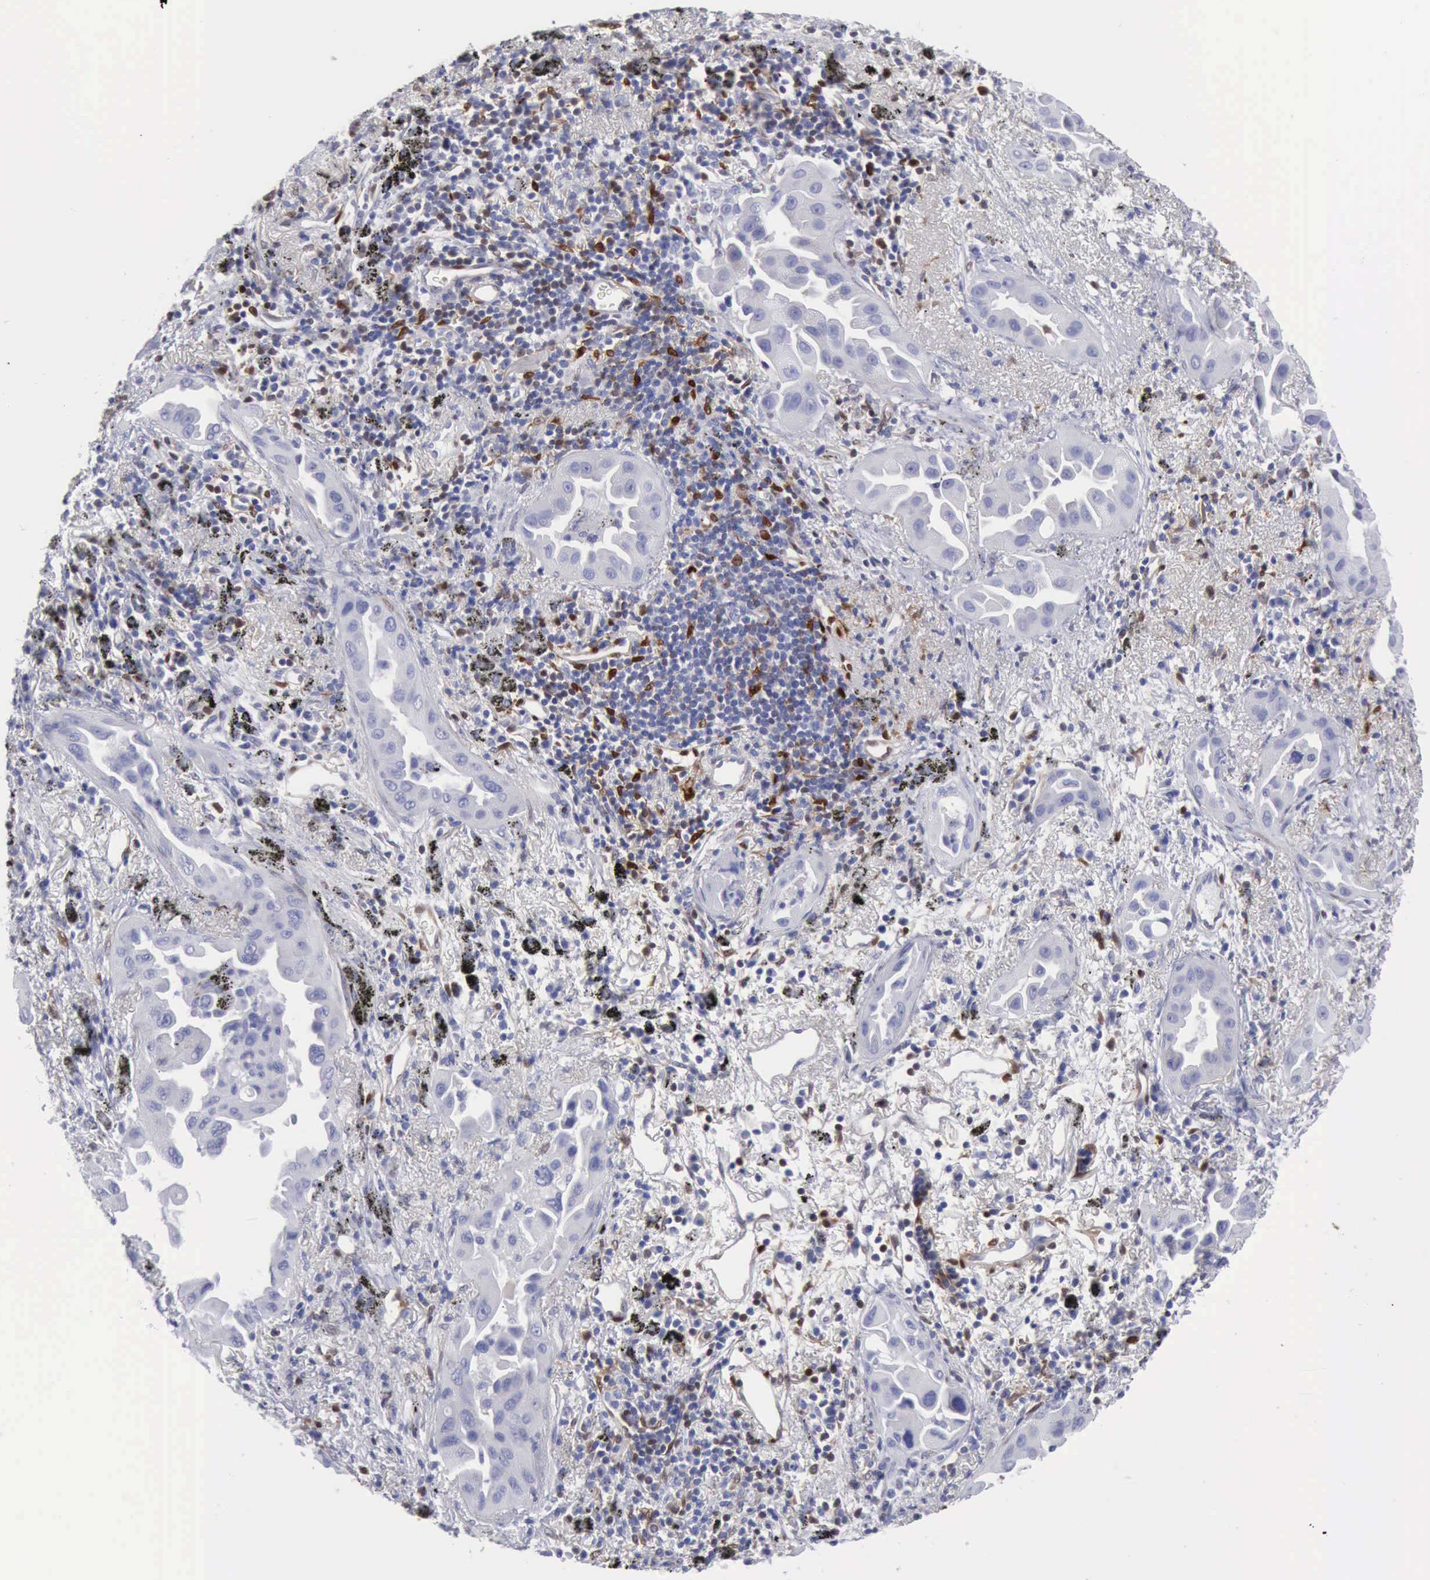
{"staining": {"intensity": "negative", "quantity": "none", "location": "none"}, "tissue": "lung cancer", "cell_type": "Tumor cells", "image_type": "cancer", "snomed": [{"axis": "morphology", "description": "Adenocarcinoma, NOS"}, {"axis": "topography", "description": "Lung"}], "caption": "A high-resolution photomicrograph shows immunohistochemistry (IHC) staining of lung adenocarcinoma, which exhibits no significant positivity in tumor cells.", "gene": "FHL1", "patient": {"sex": "male", "age": 68}}